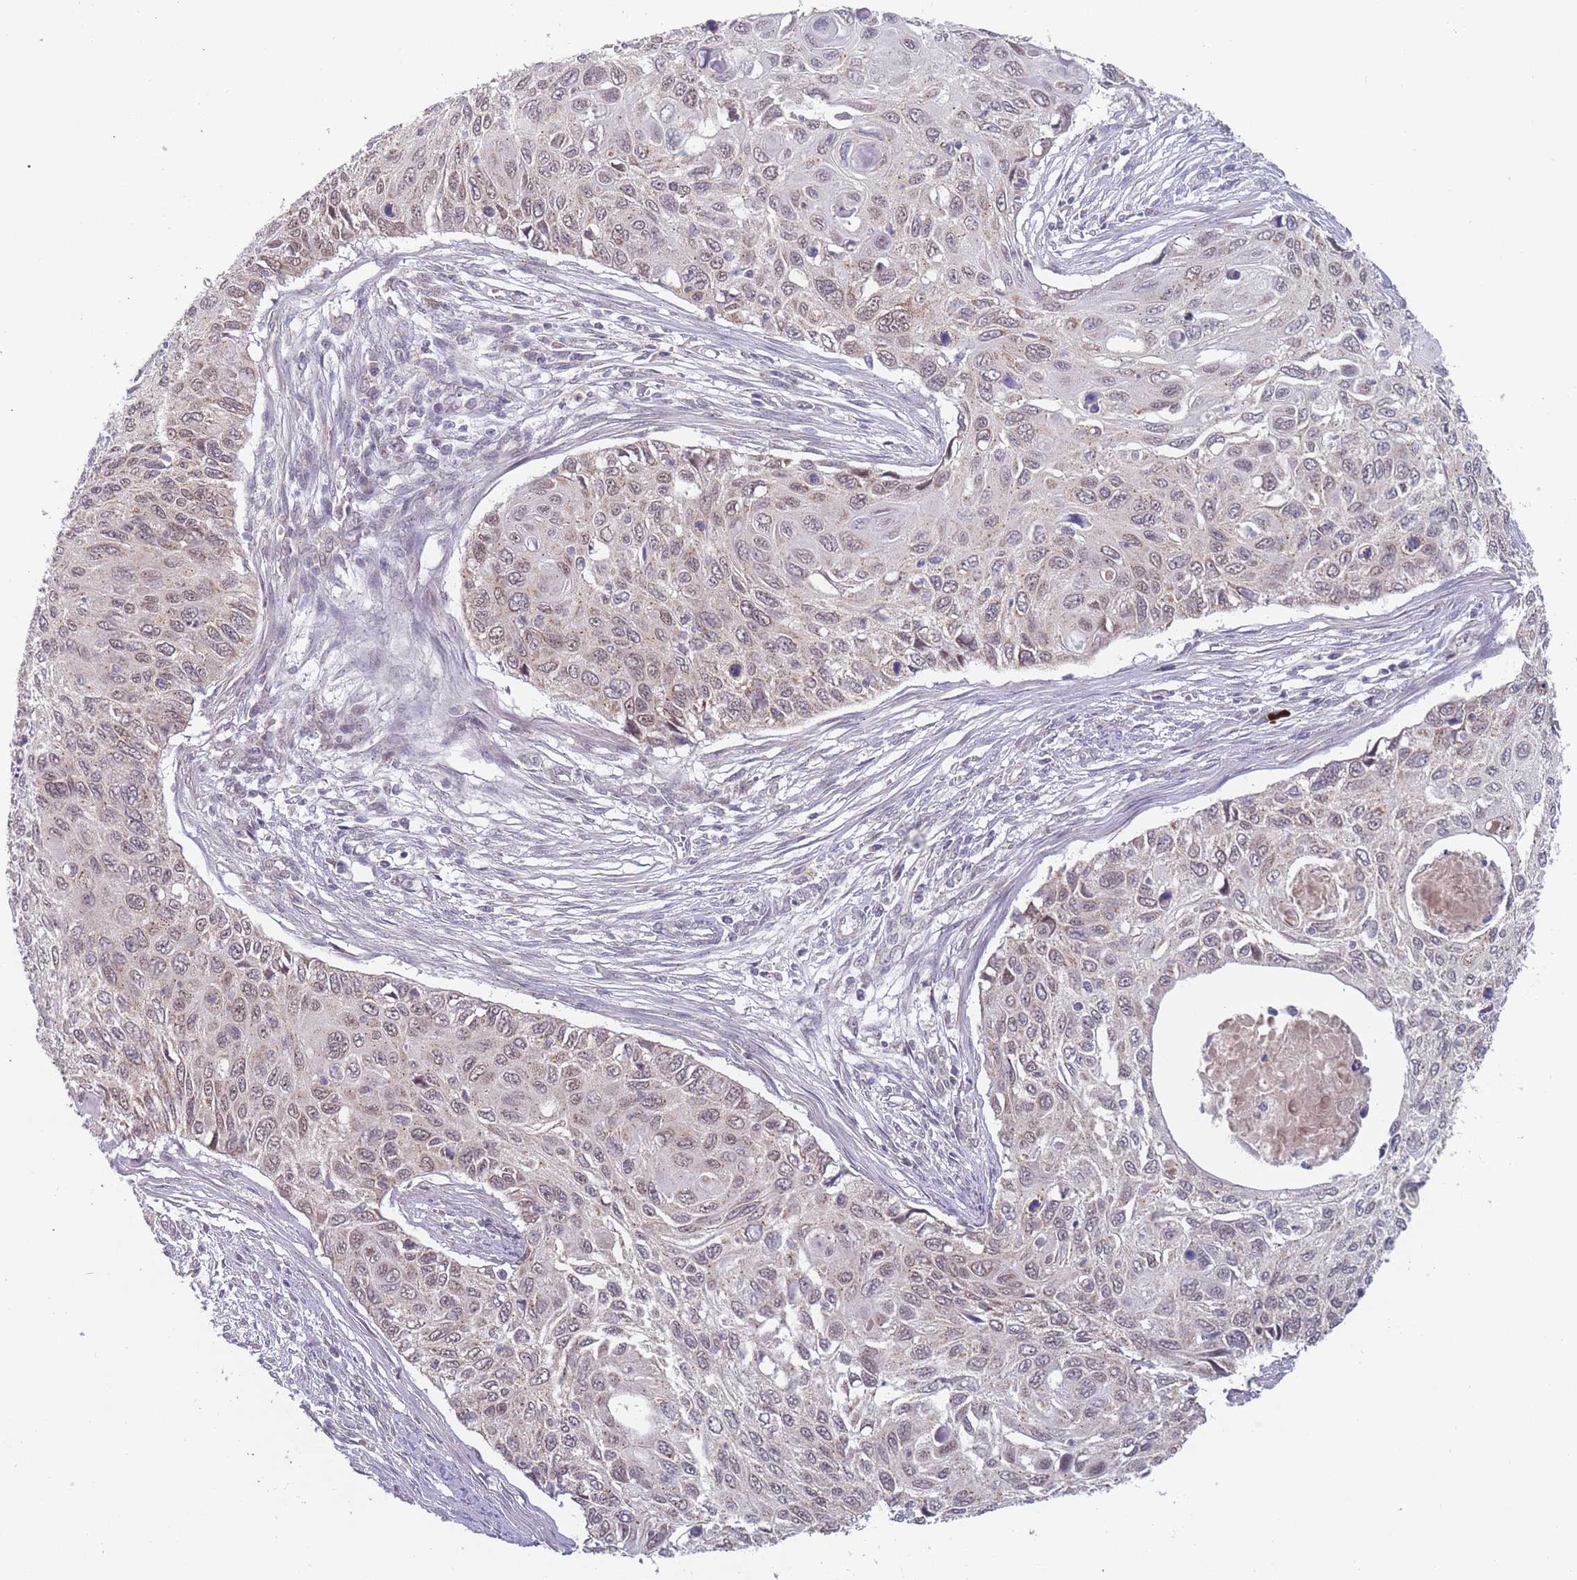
{"staining": {"intensity": "moderate", "quantity": "25%-75%", "location": "cytoplasmic/membranous,nuclear"}, "tissue": "cervical cancer", "cell_type": "Tumor cells", "image_type": "cancer", "snomed": [{"axis": "morphology", "description": "Squamous cell carcinoma, NOS"}, {"axis": "topography", "description": "Cervix"}], "caption": "High-power microscopy captured an immunohistochemistry (IHC) micrograph of squamous cell carcinoma (cervical), revealing moderate cytoplasmic/membranous and nuclear staining in about 25%-75% of tumor cells.", "gene": "PEX7", "patient": {"sex": "female", "age": 70}}